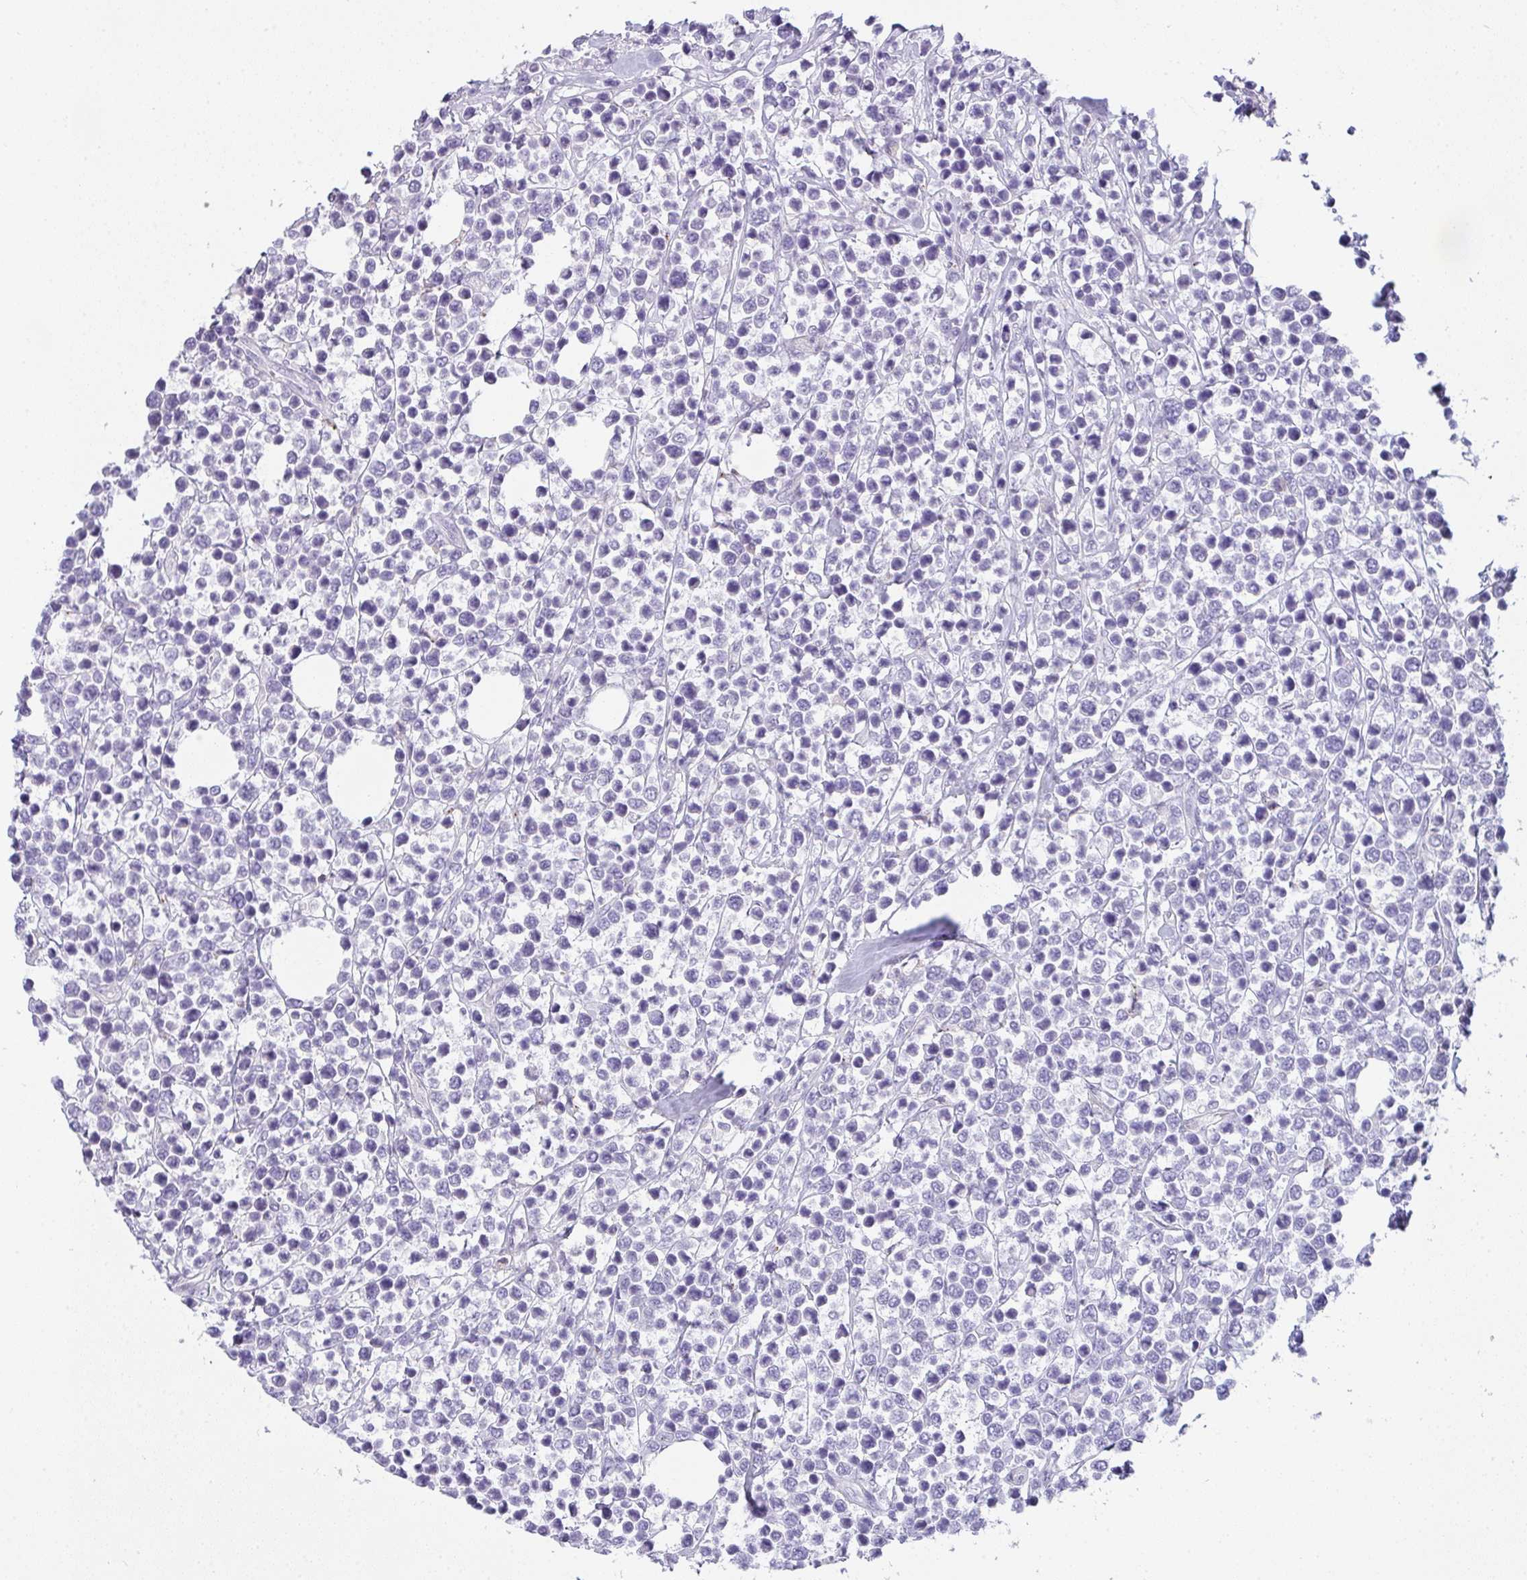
{"staining": {"intensity": "negative", "quantity": "none", "location": "none"}, "tissue": "lymphoma", "cell_type": "Tumor cells", "image_type": "cancer", "snomed": [{"axis": "morphology", "description": "Malignant lymphoma, non-Hodgkin's type, Low grade"}, {"axis": "topography", "description": "Lymph node"}], "caption": "A photomicrograph of lymphoma stained for a protein demonstrates no brown staining in tumor cells.", "gene": "COX7B", "patient": {"sex": "male", "age": 60}}